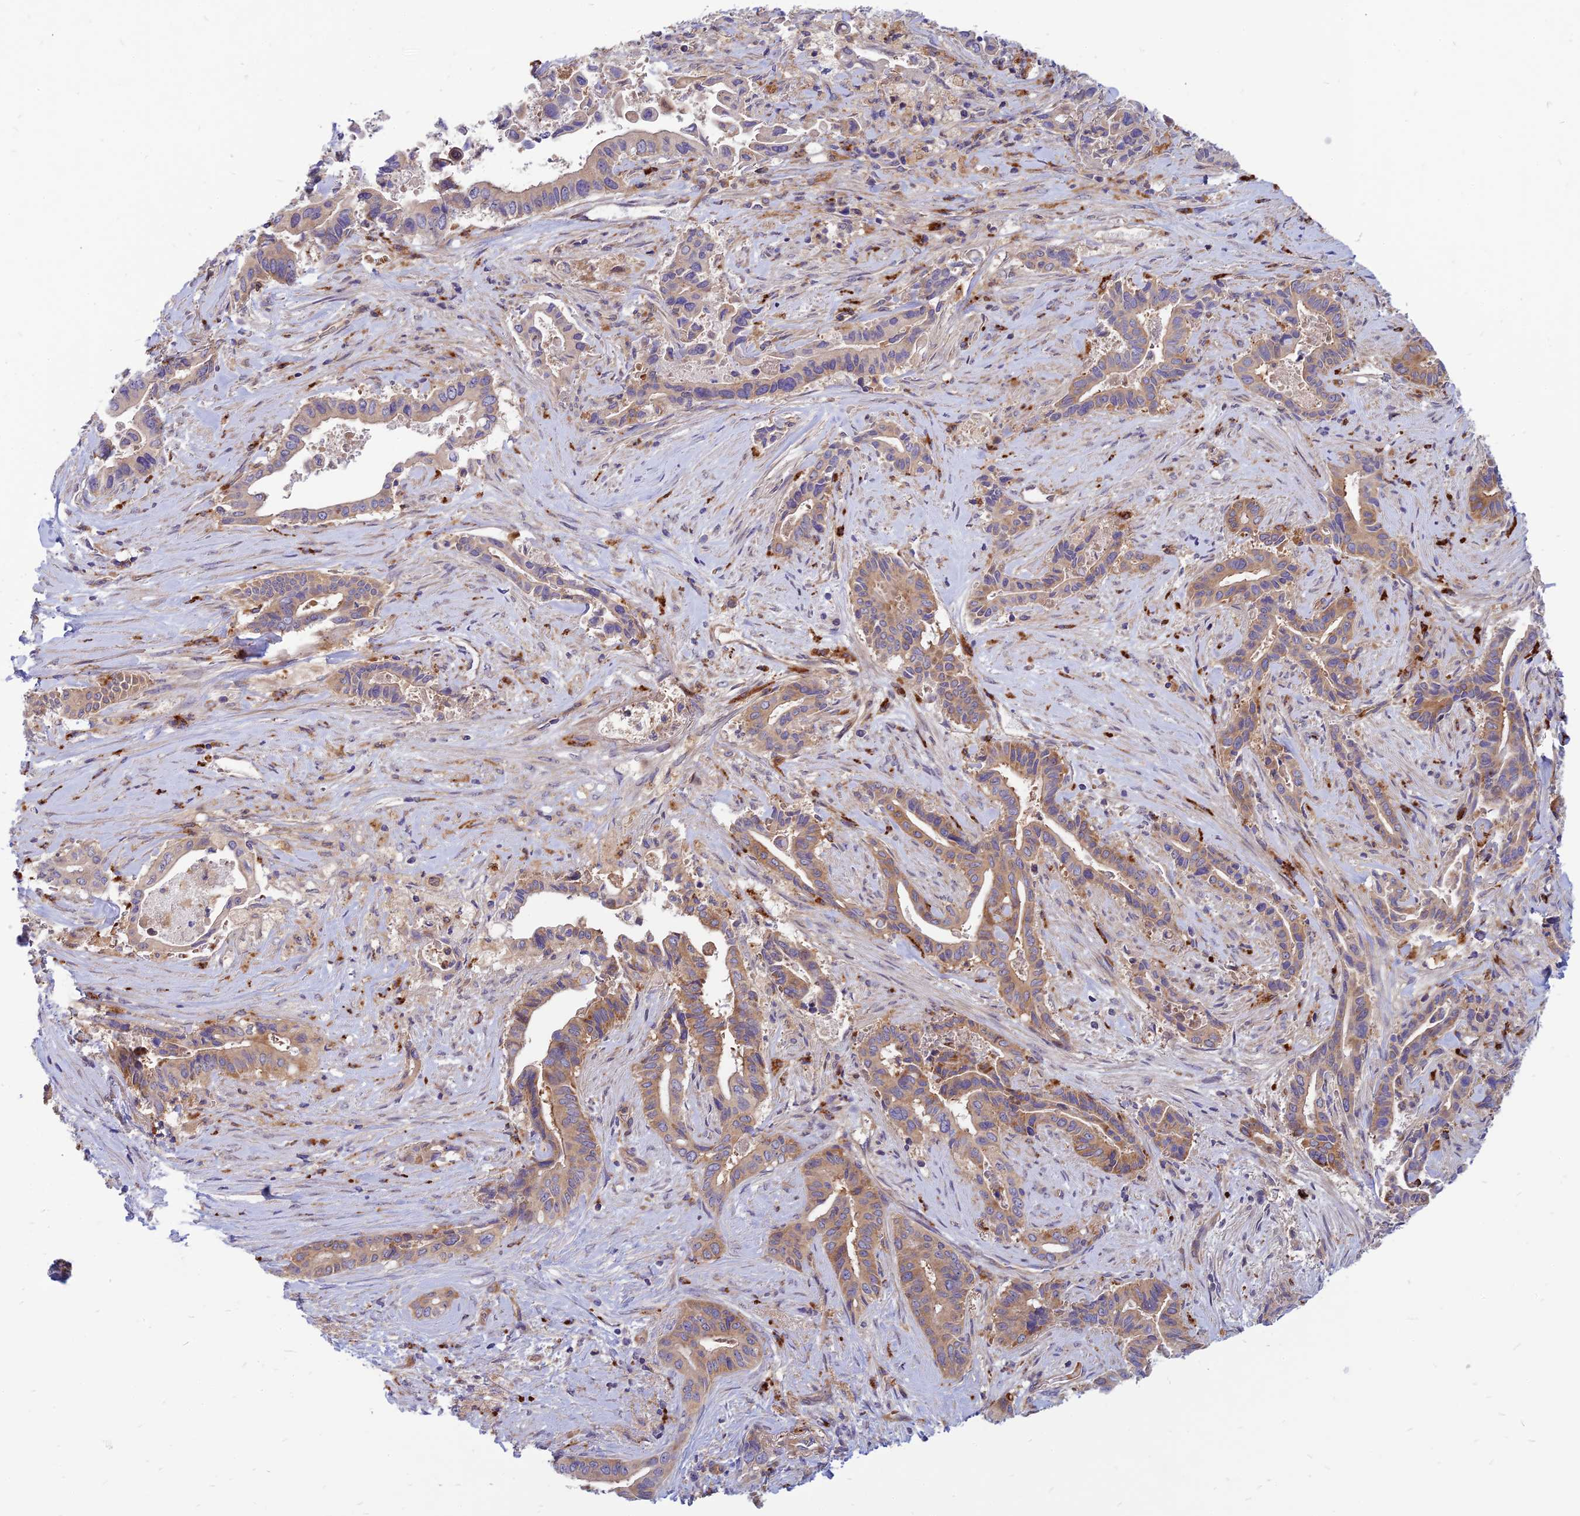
{"staining": {"intensity": "weak", "quantity": ">75%", "location": "cytoplasmic/membranous"}, "tissue": "pancreatic cancer", "cell_type": "Tumor cells", "image_type": "cancer", "snomed": [{"axis": "morphology", "description": "Adenocarcinoma, NOS"}, {"axis": "topography", "description": "Pancreas"}], "caption": "Protein staining of adenocarcinoma (pancreatic) tissue exhibits weak cytoplasmic/membranous staining in about >75% of tumor cells.", "gene": "PHKA2", "patient": {"sex": "female", "age": 77}}